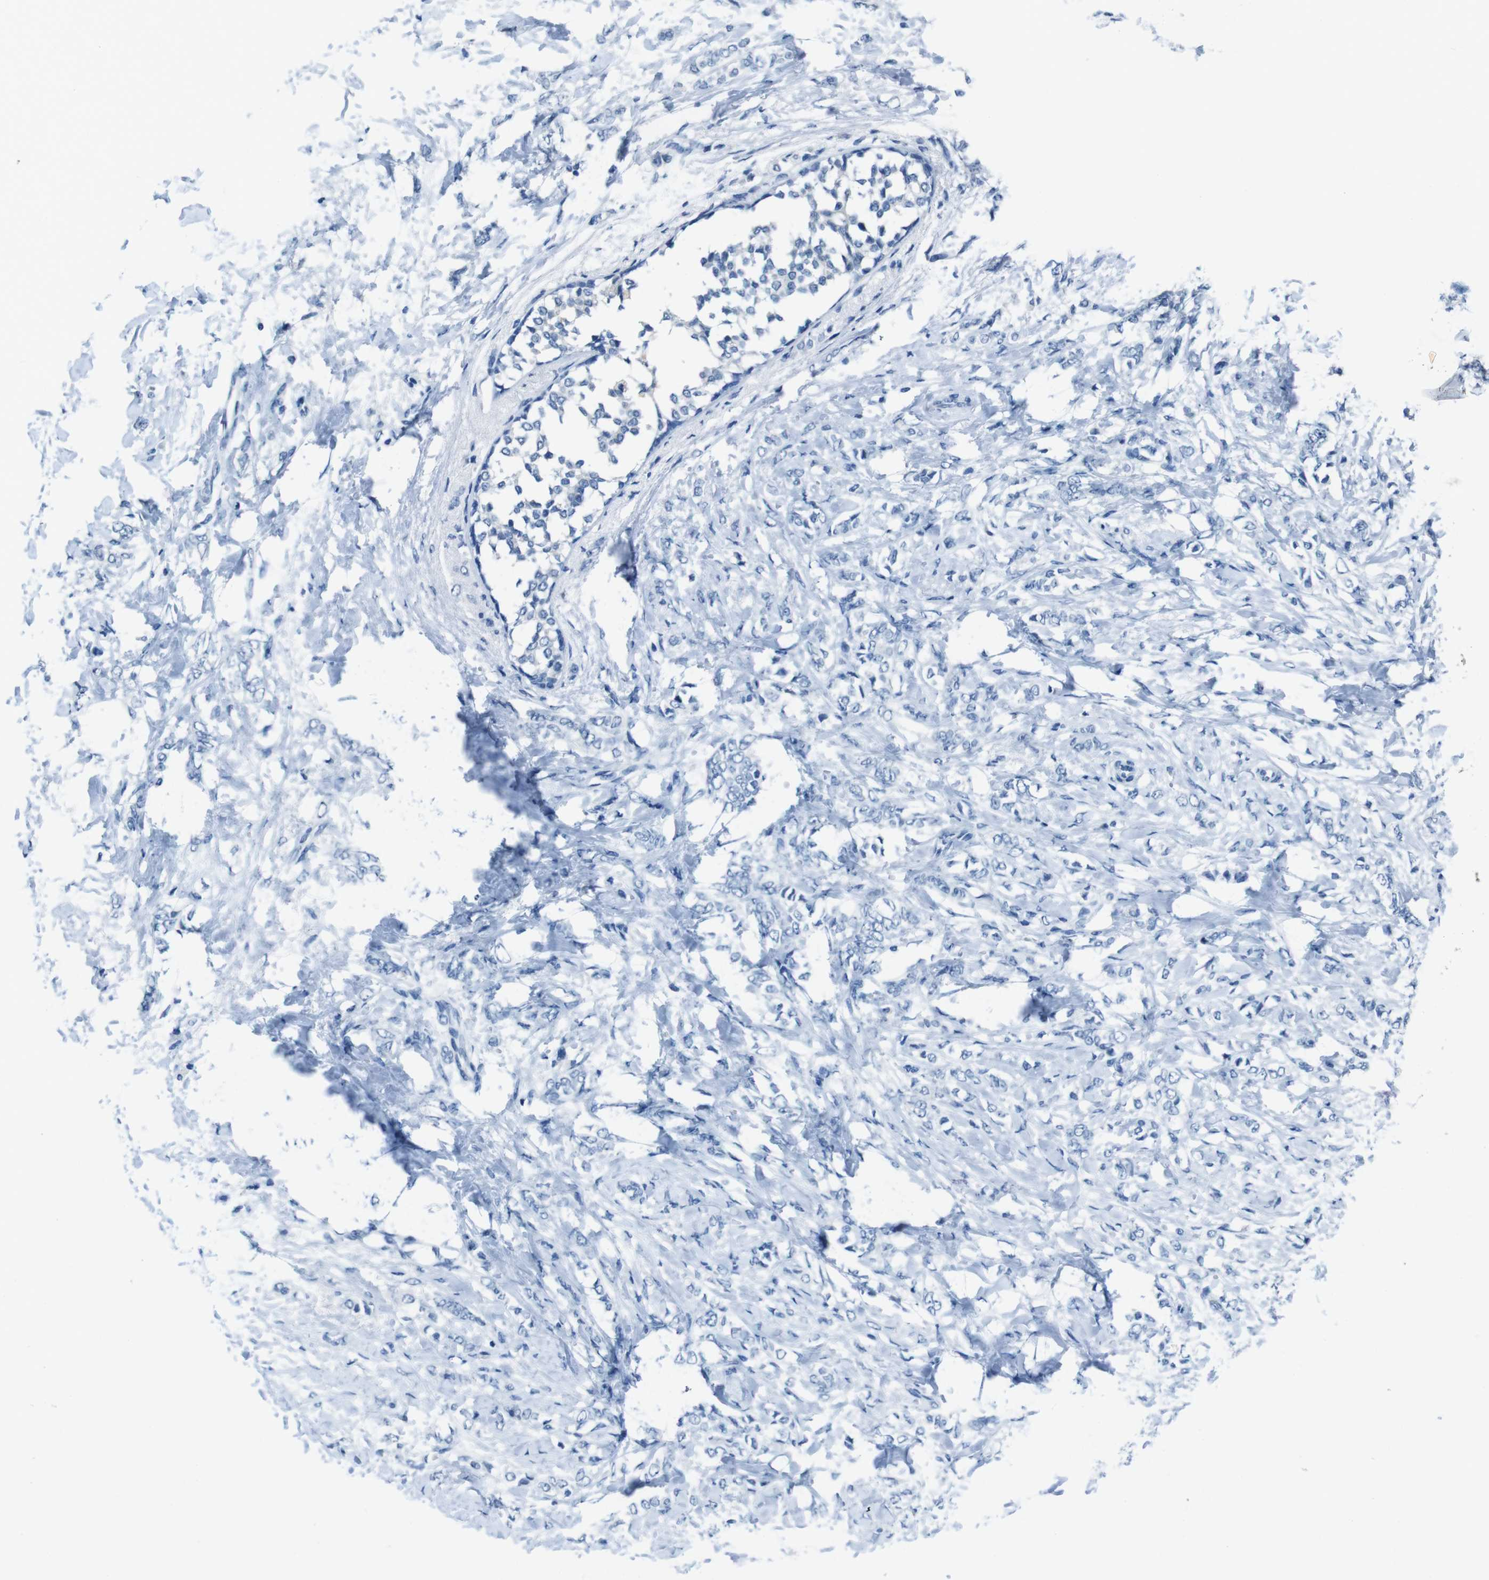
{"staining": {"intensity": "negative", "quantity": "none", "location": "none"}, "tissue": "breast cancer", "cell_type": "Tumor cells", "image_type": "cancer", "snomed": [{"axis": "morphology", "description": "Lobular carcinoma, in situ"}, {"axis": "morphology", "description": "Lobular carcinoma"}, {"axis": "topography", "description": "Breast"}], "caption": "Lobular carcinoma in situ (breast) stained for a protein using immunohistochemistry exhibits no positivity tumor cells.", "gene": "CDHR2", "patient": {"sex": "female", "age": 41}}